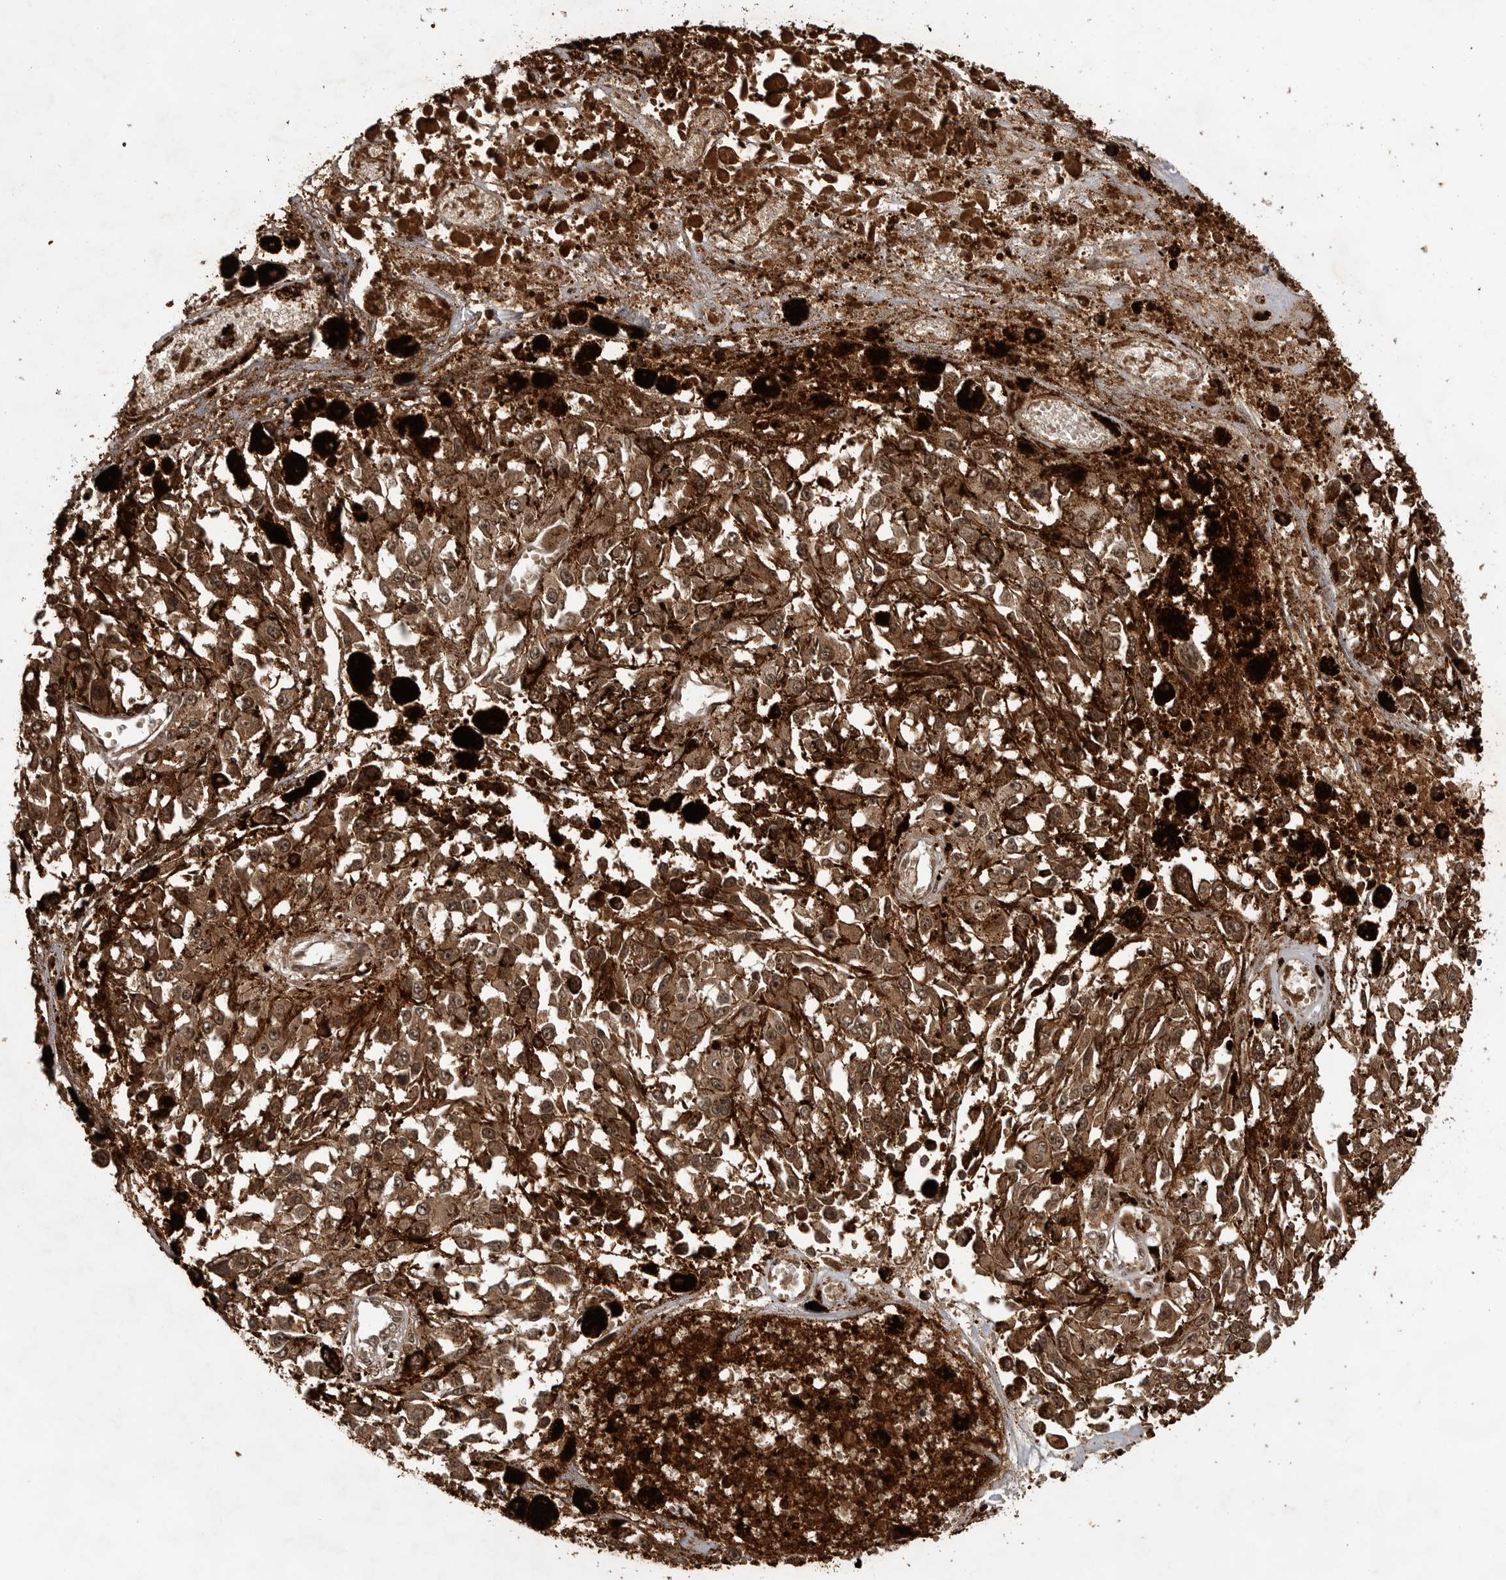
{"staining": {"intensity": "moderate", "quantity": ">75%", "location": "cytoplasmic/membranous,nuclear"}, "tissue": "melanoma", "cell_type": "Tumor cells", "image_type": "cancer", "snomed": [{"axis": "morphology", "description": "Malignant melanoma, Metastatic site"}, {"axis": "topography", "description": "Lymph node"}], "caption": "Melanoma stained with a protein marker exhibits moderate staining in tumor cells.", "gene": "AKAP7", "patient": {"sex": "male", "age": 59}}